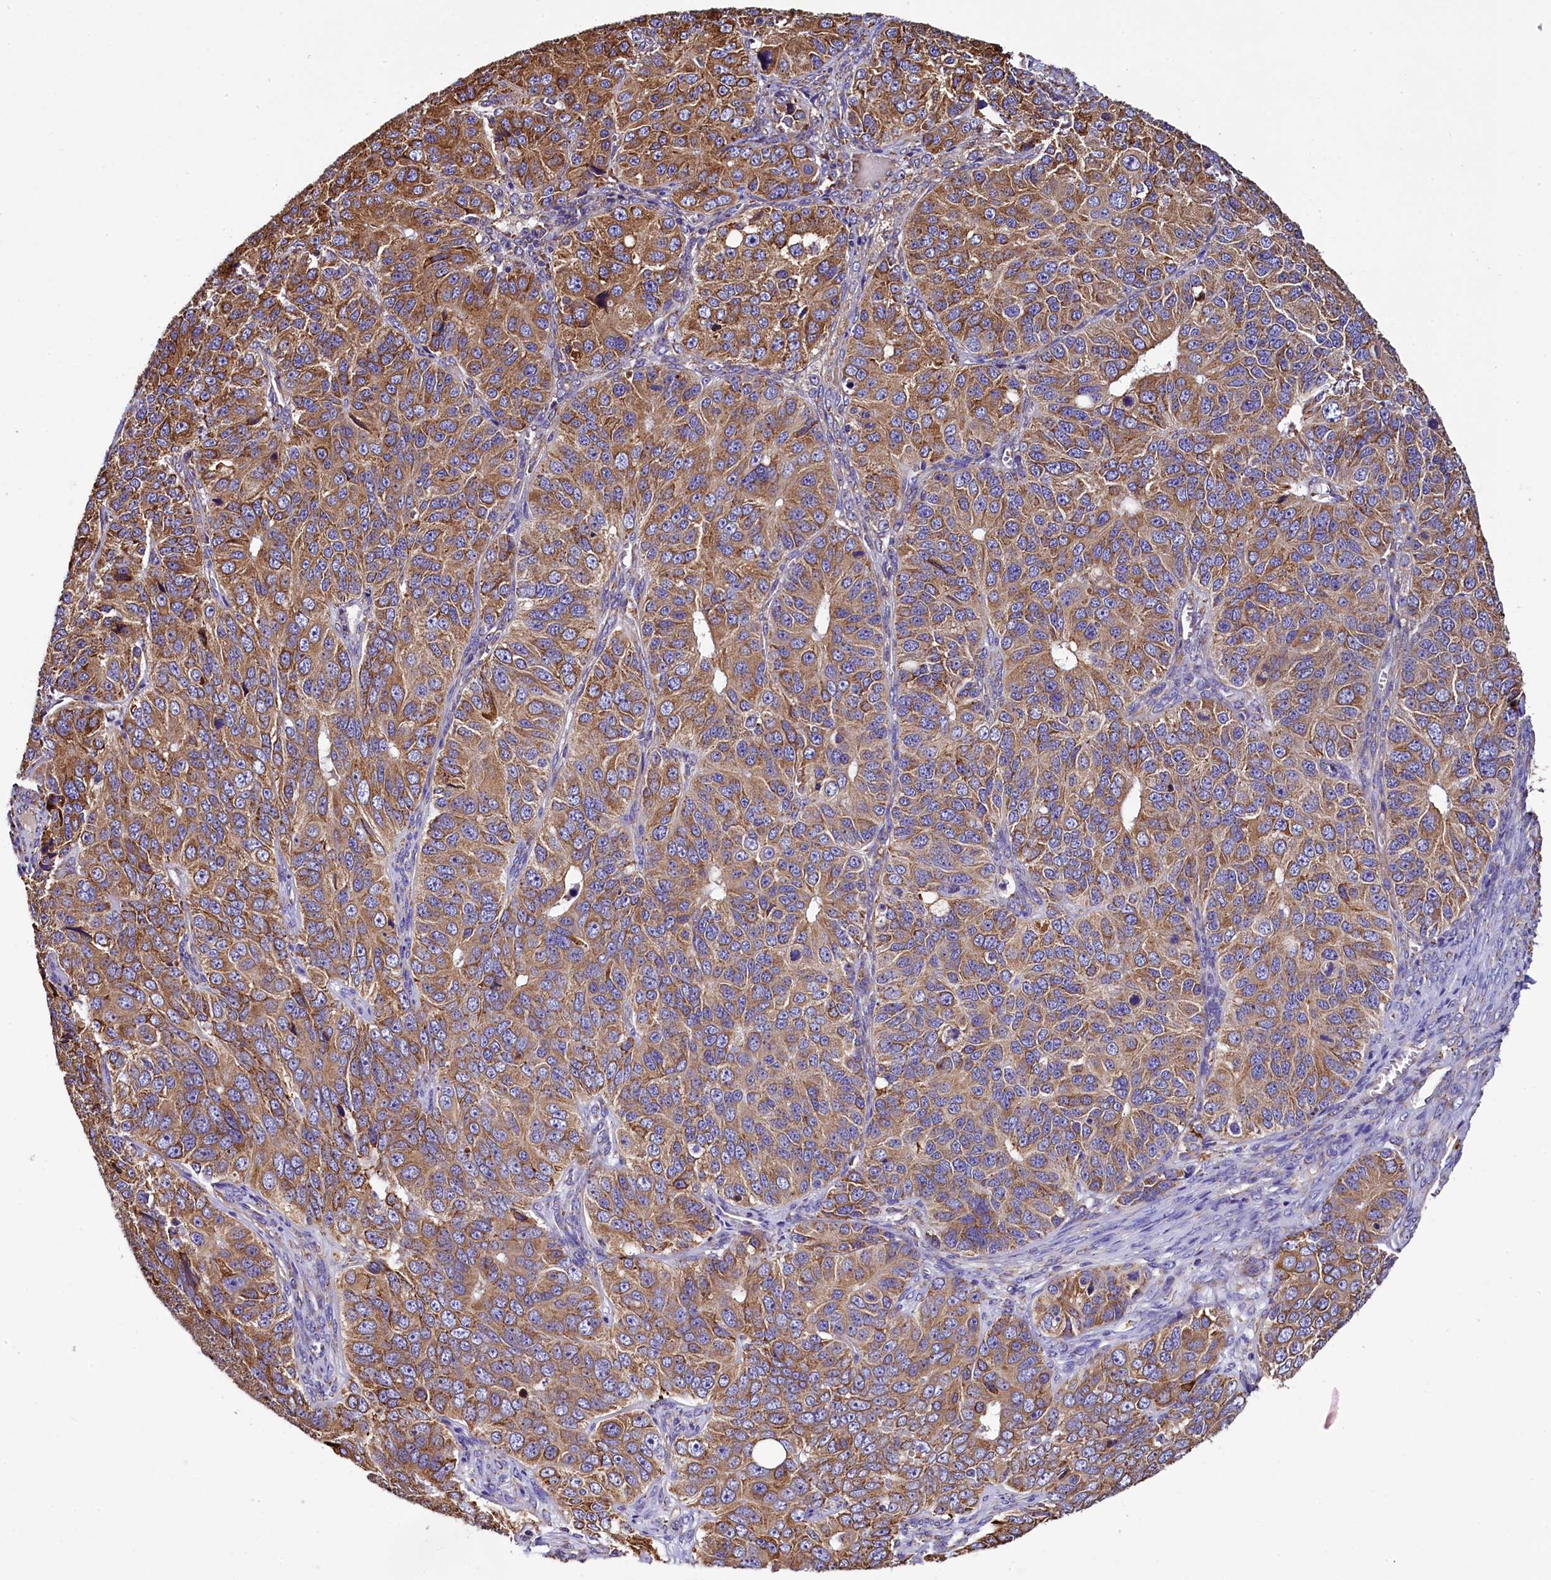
{"staining": {"intensity": "moderate", "quantity": ">75%", "location": "cytoplasmic/membranous"}, "tissue": "ovarian cancer", "cell_type": "Tumor cells", "image_type": "cancer", "snomed": [{"axis": "morphology", "description": "Carcinoma, endometroid"}, {"axis": "topography", "description": "Ovary"}], "caption": "IHC (DAB) staining of ovarian cancer (endometroid carcinoma) demonstrates moderate cytoplasmic/membranous protein staining in approximately >75% of tumor cells. (IHC, brightfield microscopy, high magnification).", "gene": "CAPS2", "patient": {"sex": "female", "age": 51}}